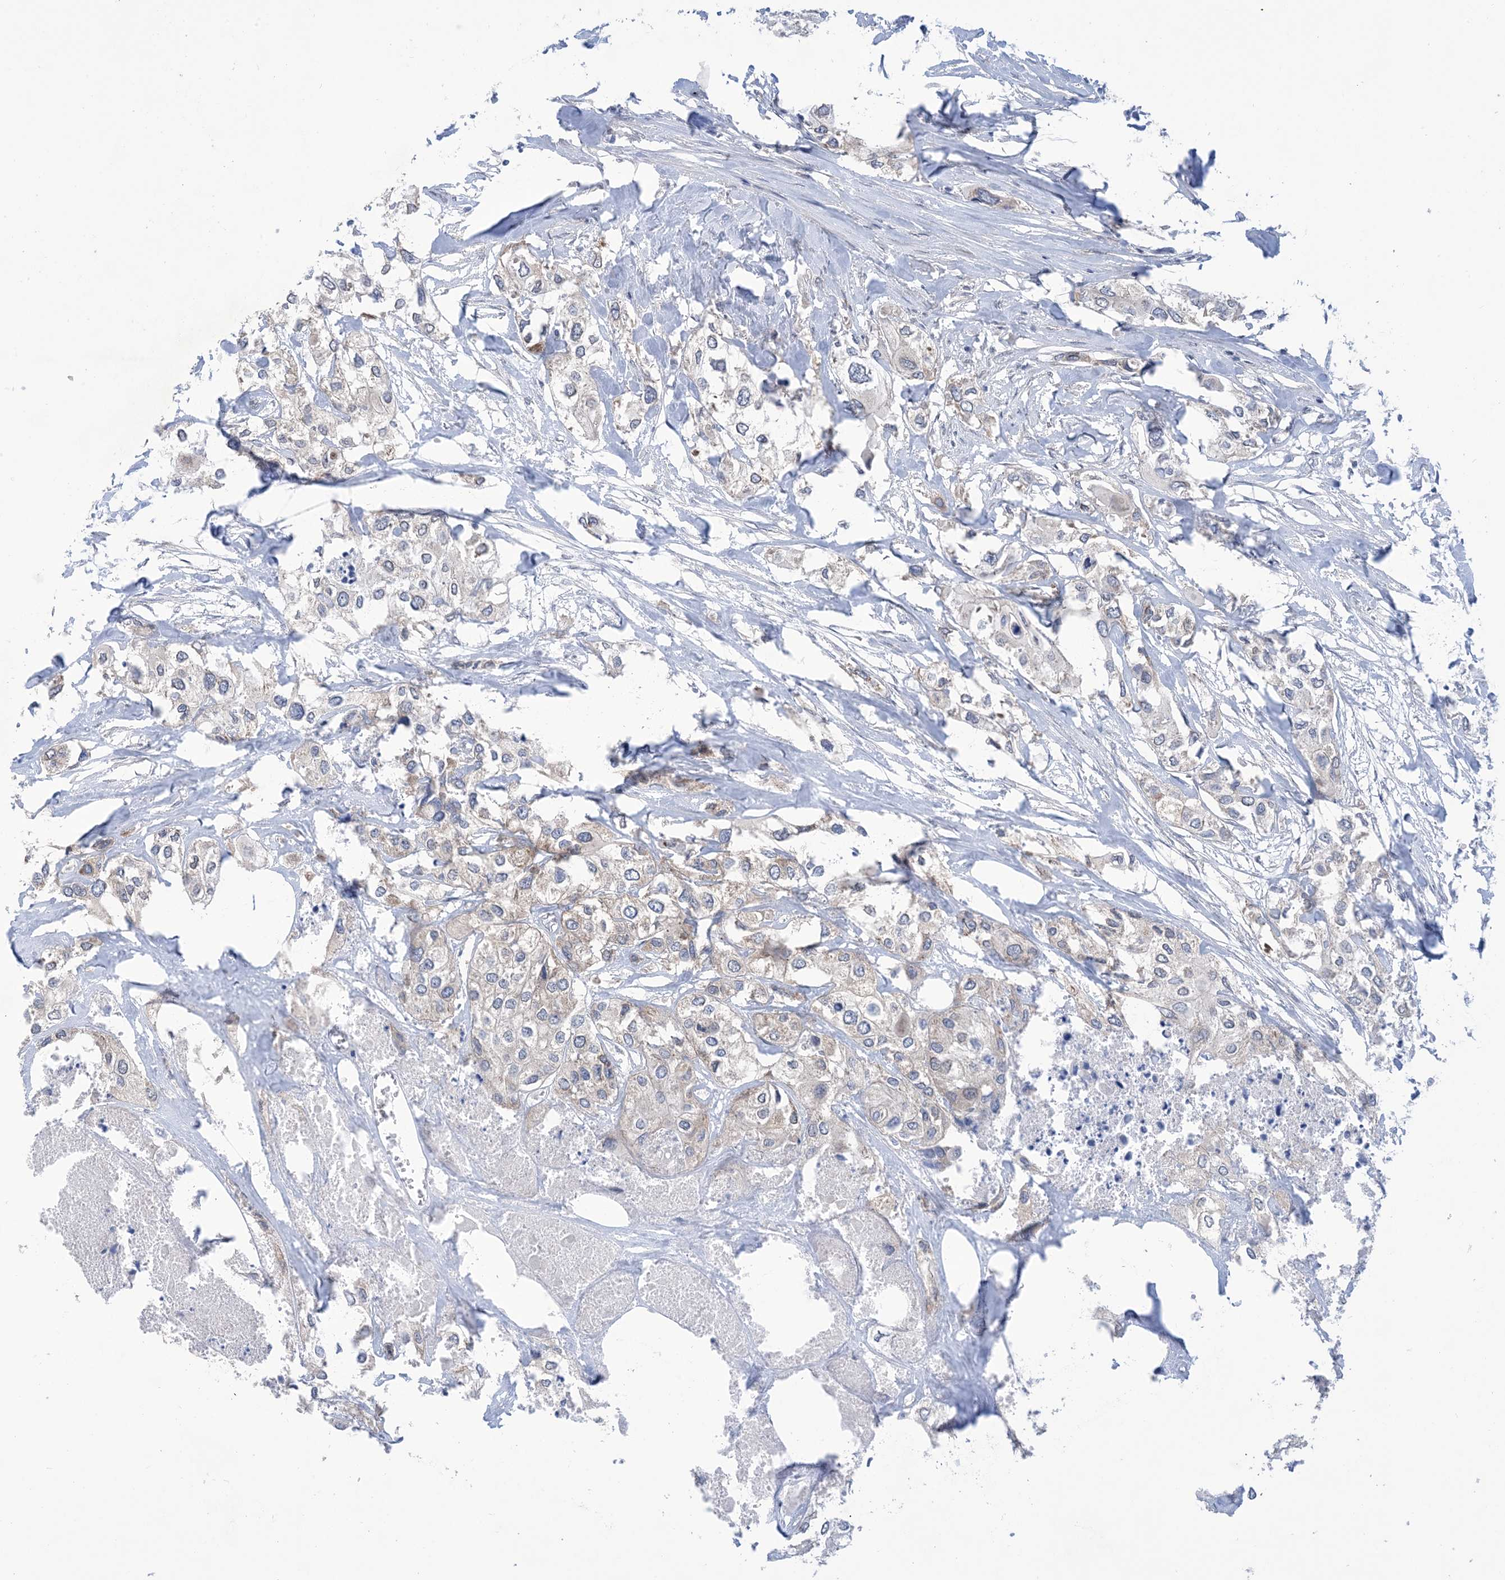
{"staining": {"intensity": "negative", "quantity": "none", "location": "none"}, "tissue": "urothelial cancer", "cell_type": "Tumor cells", "image_type": "cancer", "snomed": [{"axis": "morphology", "description": "Urothelial carcinoma, High grade"}, {"axis": "topography", "description": "Urinary bladder"}], "caption": "Immunohistochemical staining of human urothelial cancer shows no significant expression in tumor cells.", "gene": "EHBP1", "patient": {"sex": "male", "age": 64}}